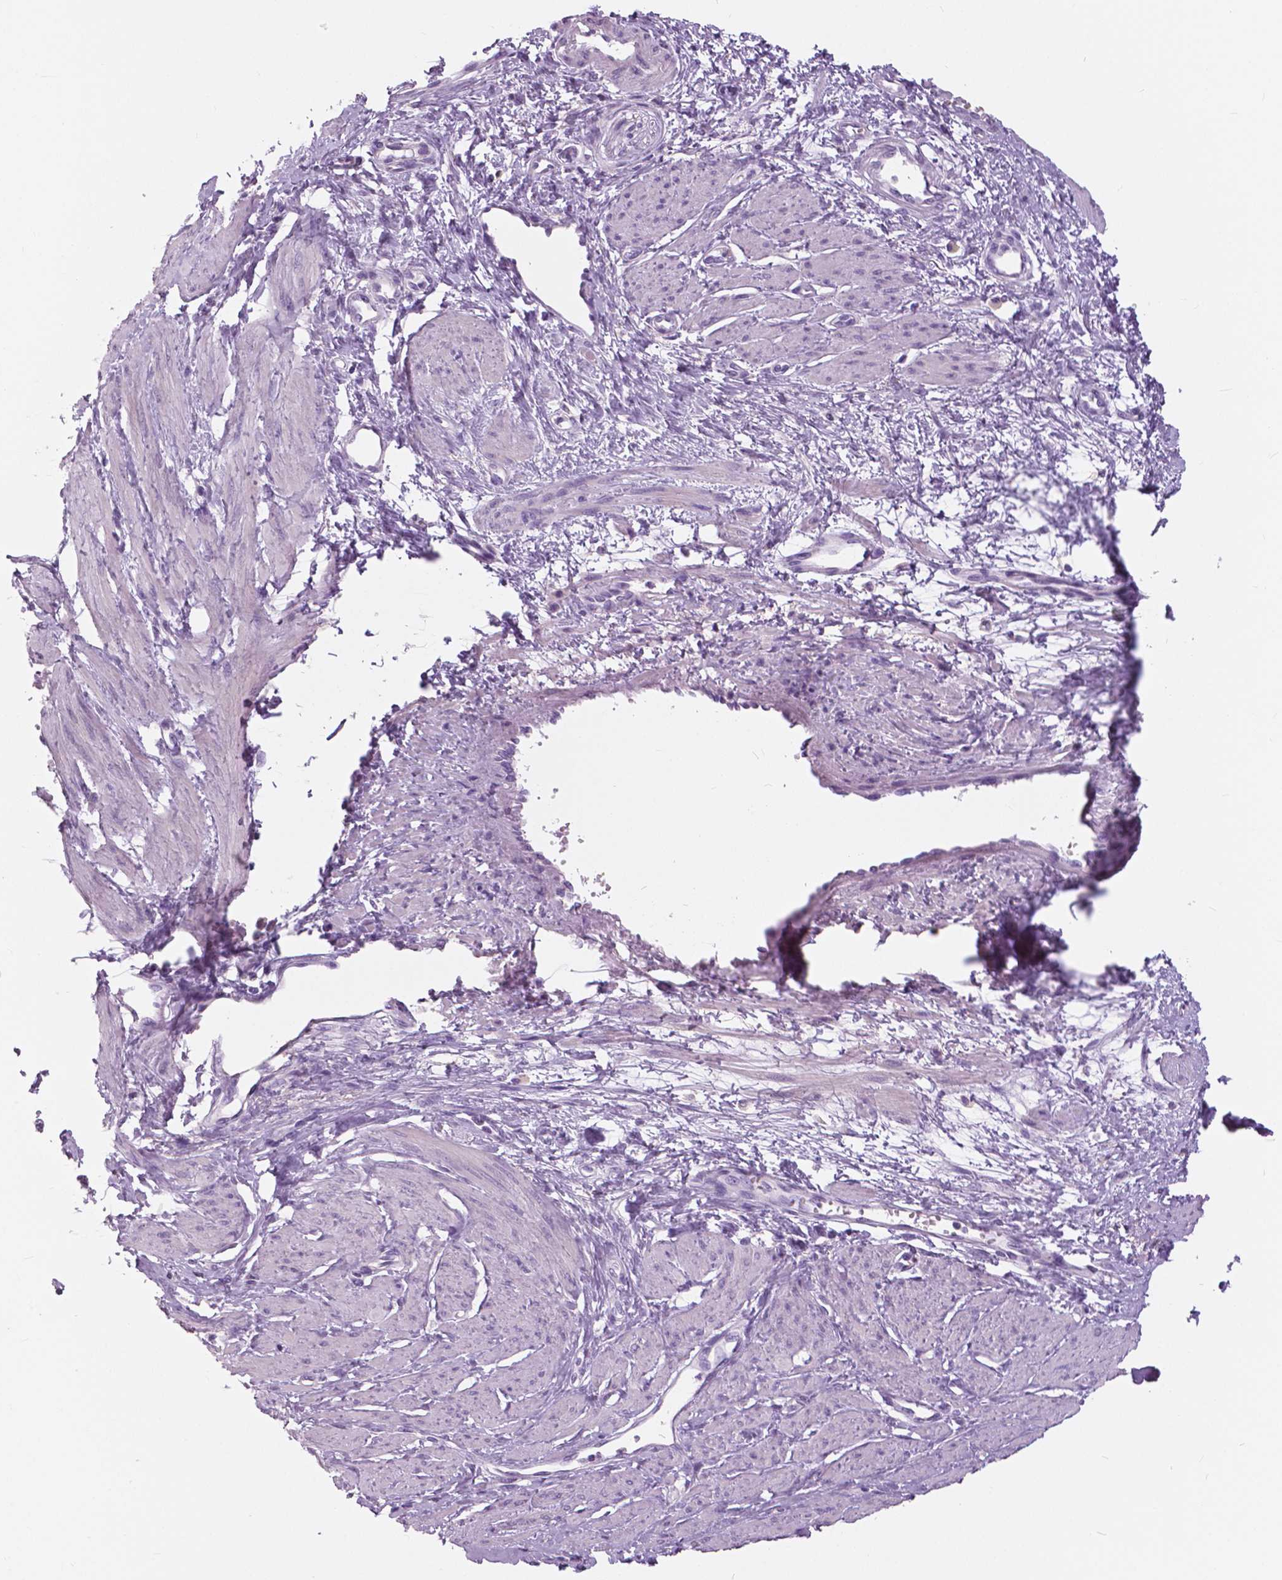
{"staining": {"intensity": "negative", "quantity": "none", "location": "none"}, "tissue": "smooth muscle", "cell_type": "Smooth muscle cells", "image_type": "normal", "snomed": [{"axis": "morphology", "description": "Normal tissue, NOS"}, {"axis": "topography", "description": "Smooth muscle"}, {"axis": "topography", "description": "Uterus"}], "caption": "Smooth muscle cells show no significant protein expression in unremarkable smooth muscle. (DAB (3,3'-diaminobenzidine) immunohistochemistry (IHC) visualized using brightfield microscopy, high magnification).", "gene": "SERPINI1", "patient": {"sex": "female", "age": 39}}